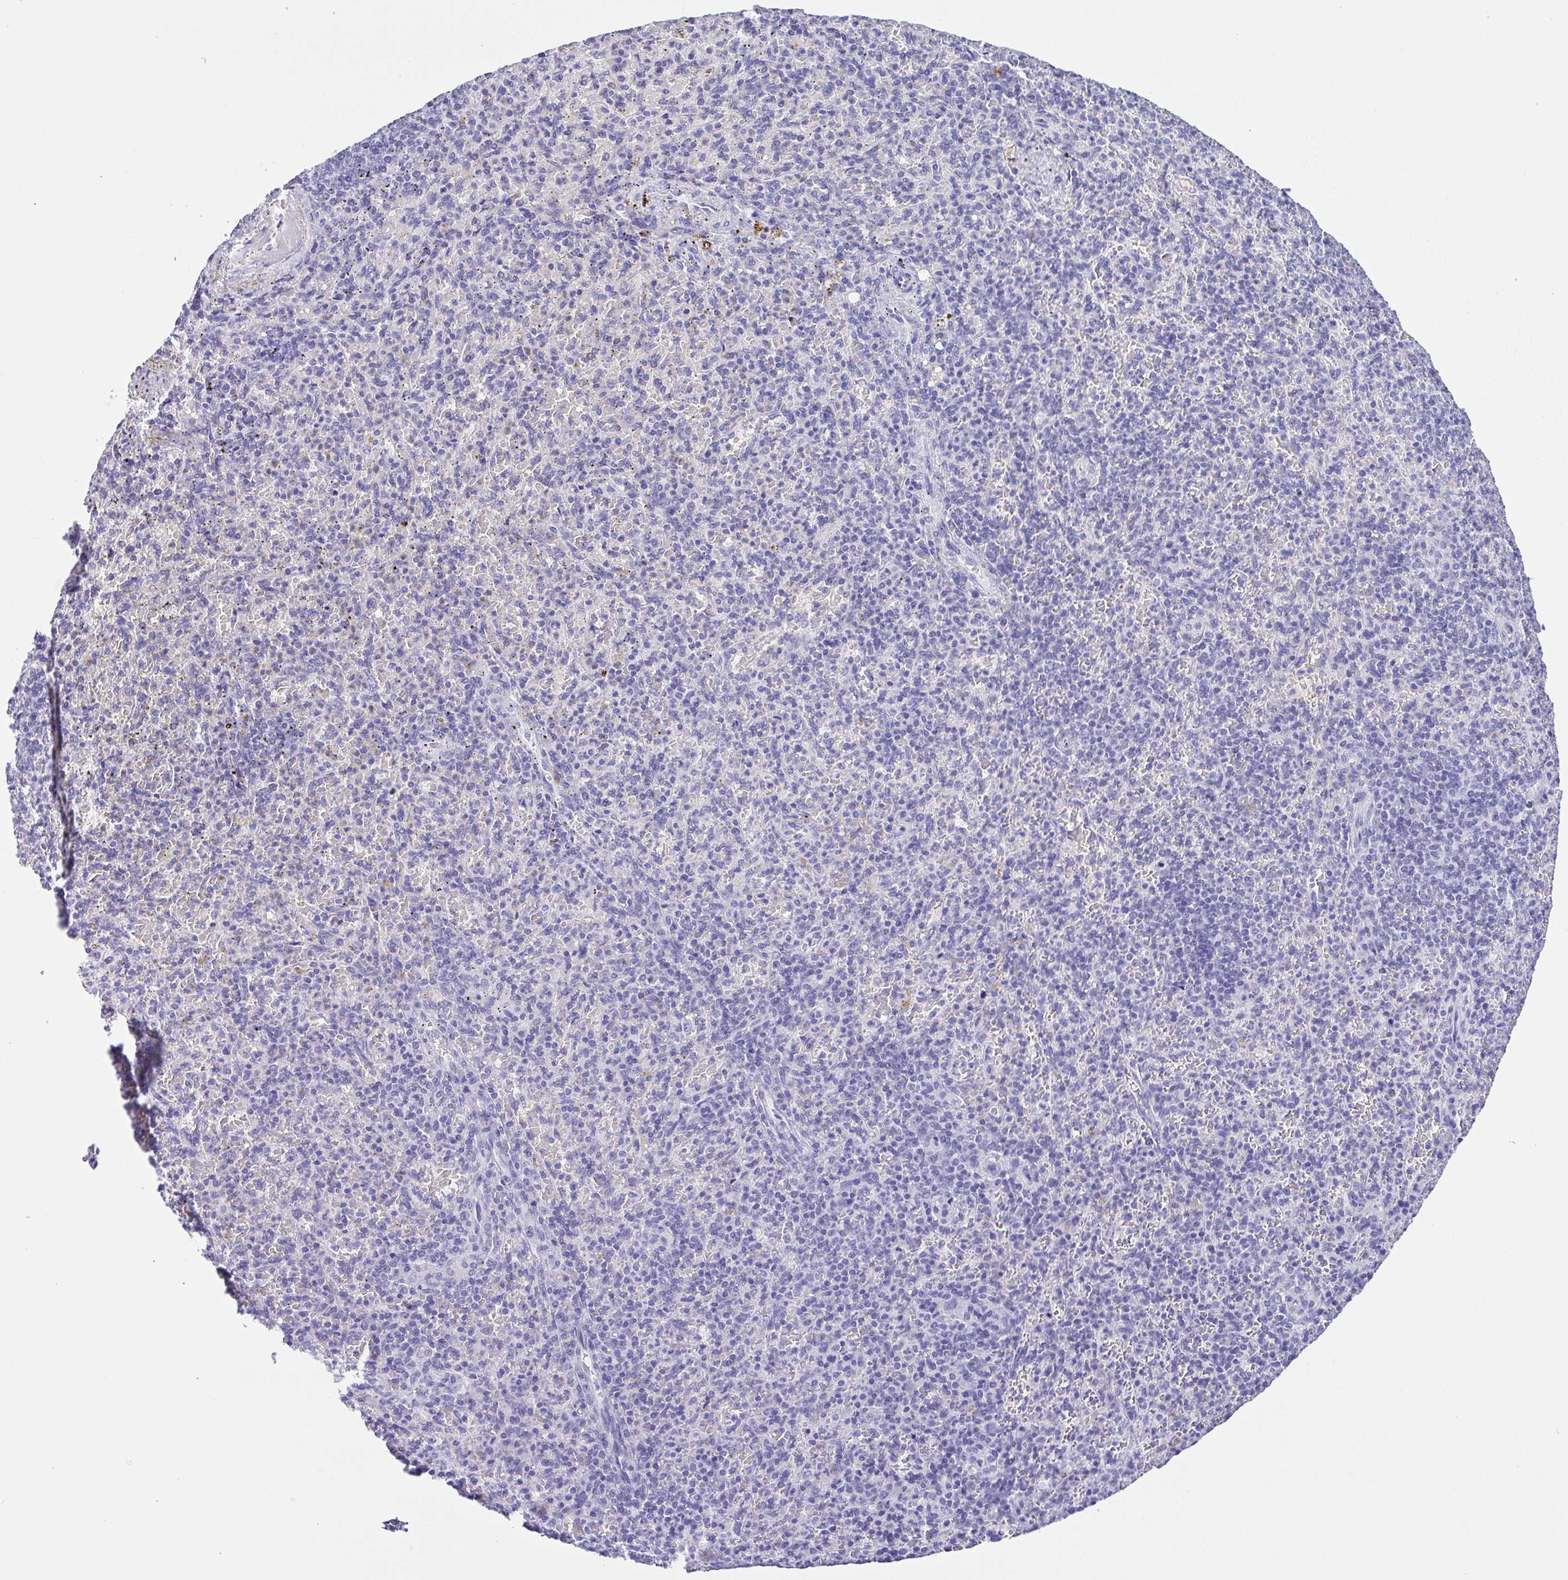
{"staining": {"intensity": "negative", "quantity": "none", "location": "none"}, "tissue": "spleen", "cell_type": "Cells in red pulp", "image_type": "normal", "snomed": [{"axis": "morphology", "description": "Normal tissue, NOS"}, {"axis": "topography", "description": "Spleen"}], "caption": "Immunohistochemistry image of unremarkable spleen: spleen stained with DAB (3,3'-diaminobenzidine) exhibits no significant protein expression in cells in red pulp. The staining is performed using DAB (3,3'-diaminobenzidine) brown chromogen with nuclei counter-stained in using hematoxylin.", "gene": "IGFL1", "patient": {"sex": "female", "age": 74}}